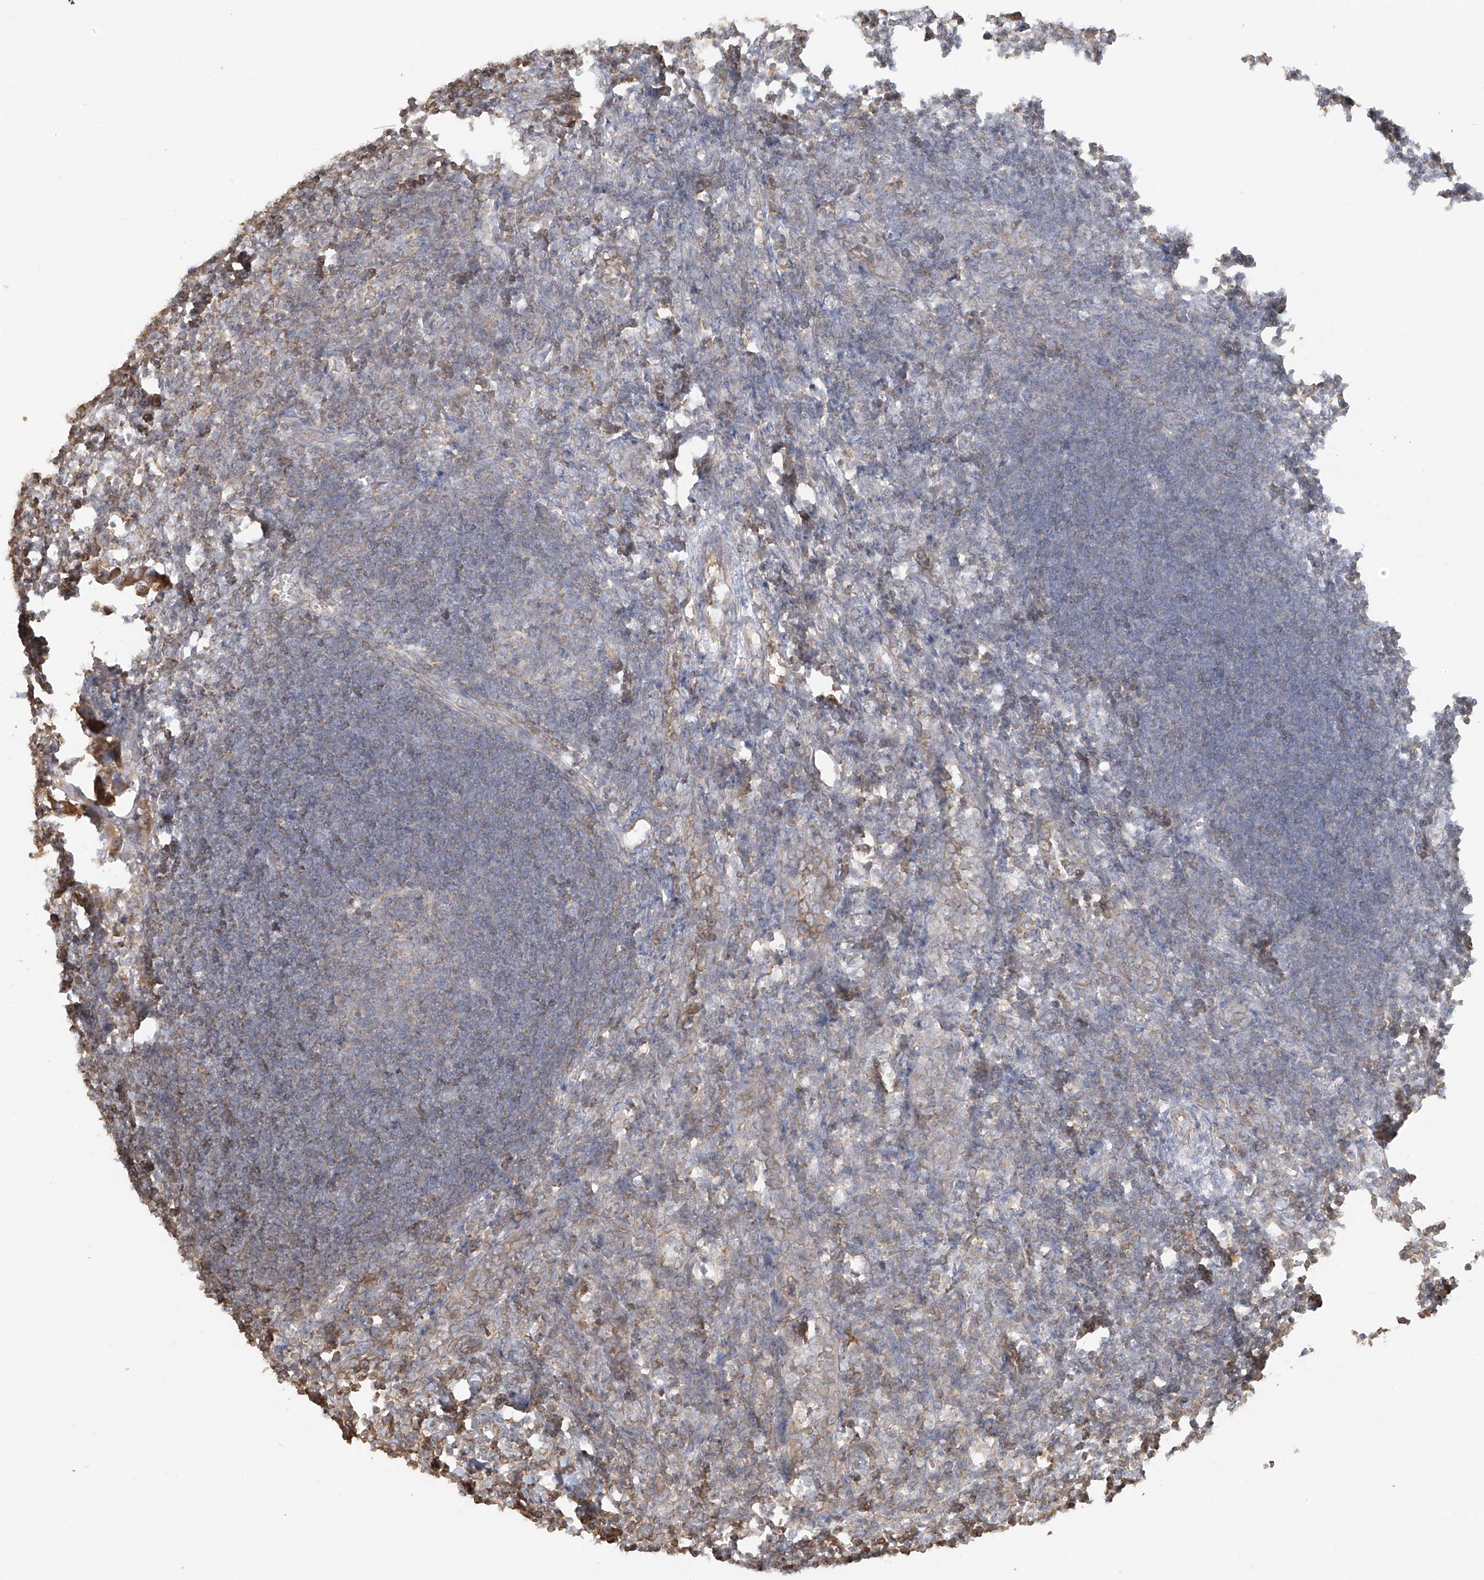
{"staining": {"intensity": "negative", "quantity": "none", "location": "none"}, "tissue": "lymph node", "cell_type": "Germinal center cells", "image_type": "normal", "snomed": [{"axis": "morphology", "description": "Normal tissue, NOS"}, {"axis": "morphology", "description": "Malignant melanoma, Metastatic site"}, {"axis": "topography", "description": "Lymph node"}], "caption": "High power microscopy micrograph of an immunohistochemistry (IHC) photomicrograph of normal lymph node, revealing no significant positivity in germinal center cells.", "gene": "UPK1B", "patient": {"sex": "male", "age": 41}}